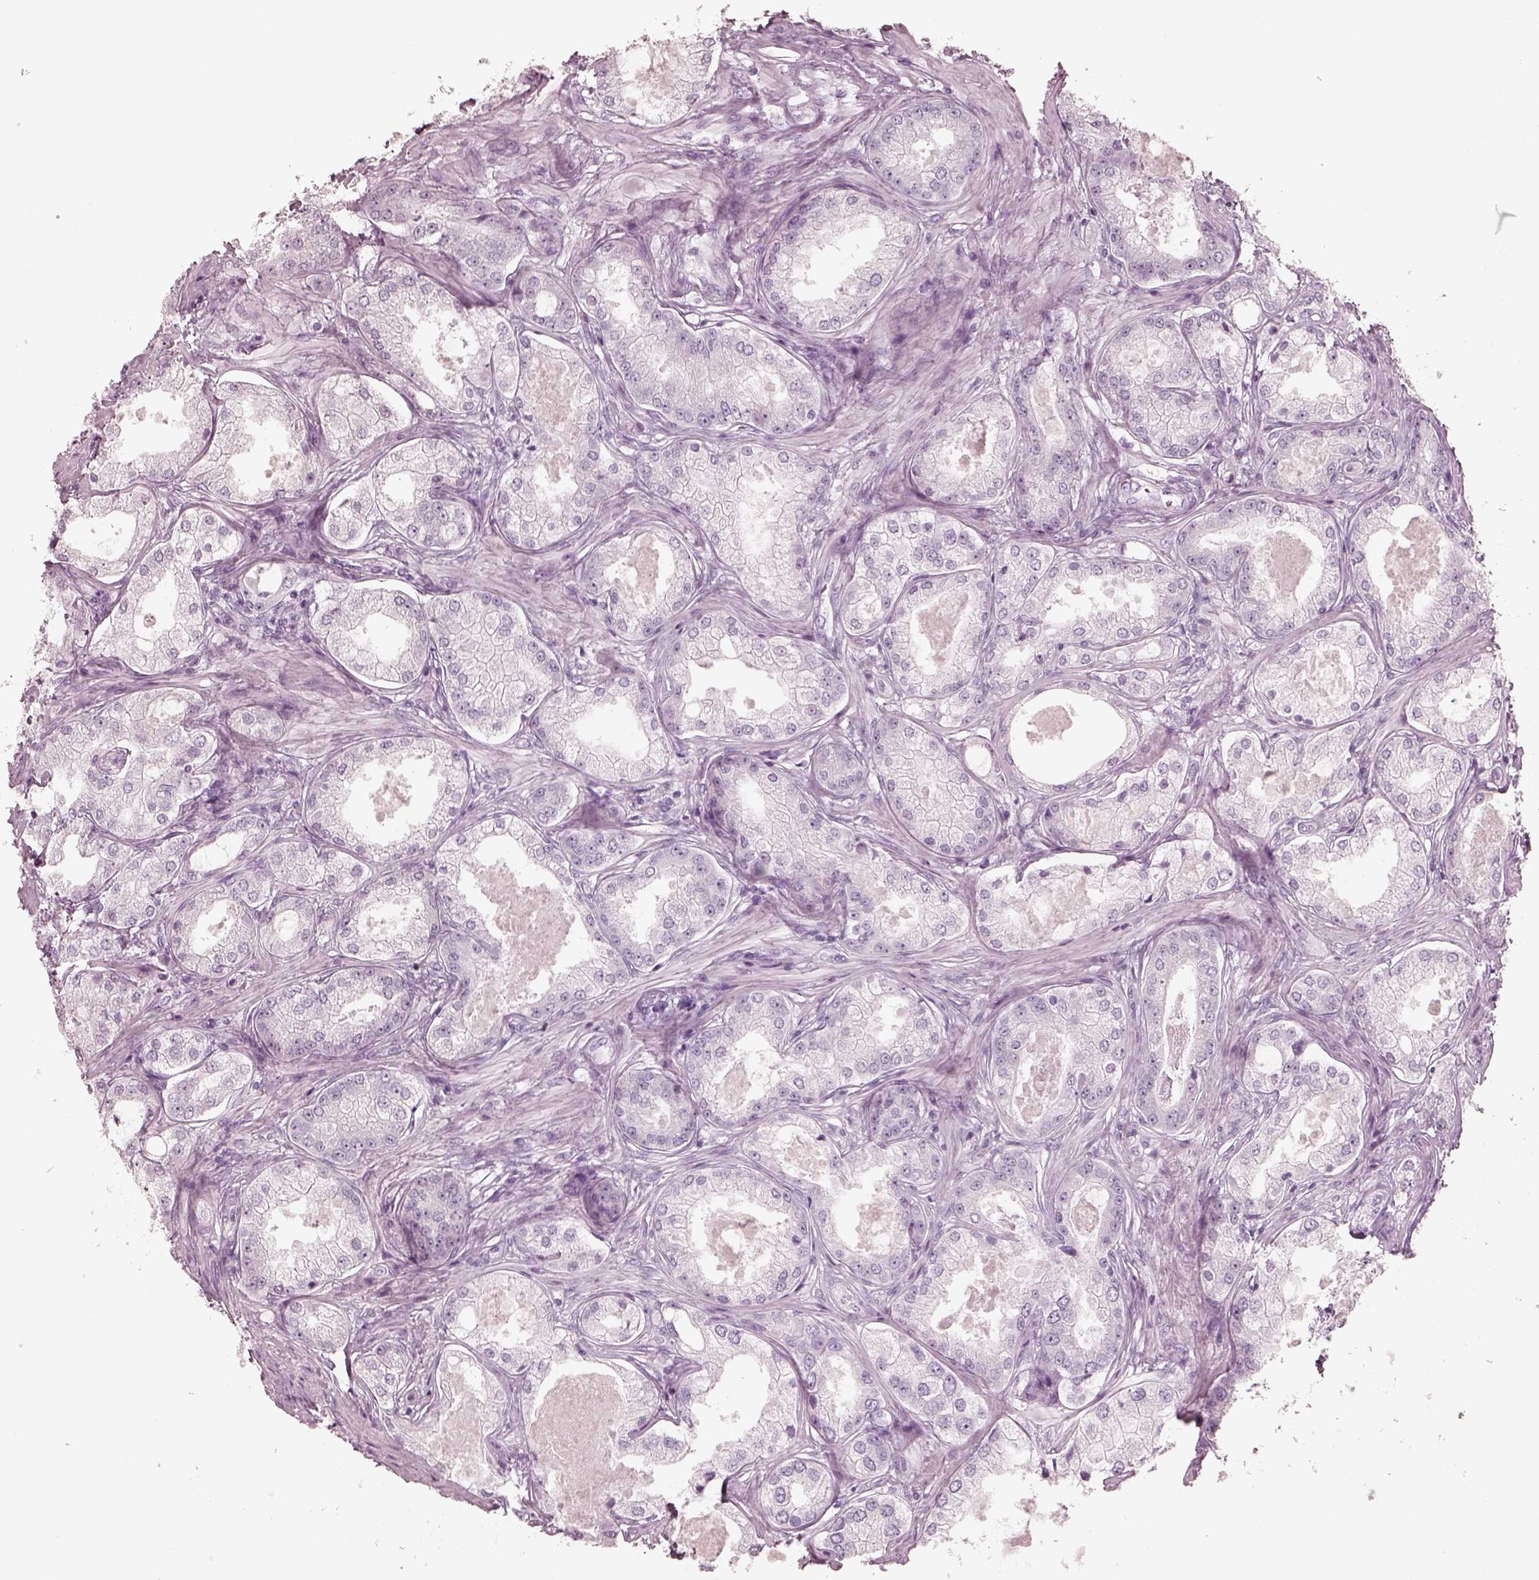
{"staining": {"intensity": "negative", "quantity": "none", "location": "none"}, "tissue": "prostate cancer", "cell_type": "Tumor cells", "image_type": "cancer", "snomed": [{"axis": "morphology", "description": "Adenocarcinoma, Low grade"}, {"axis": "topography", "description": "Prostate"}], "caption": "High magnification brightfield microscopy of prostate cancer (adenocarcinoma (low-grade)) stained with DAB (3,3'-diaminobenzidine) (brown) and counterstained with hematoxylin (blue): tumor cells show no significant positivity.", "gene": "PON3", "patient": {"sex": "male", "age": 68}}